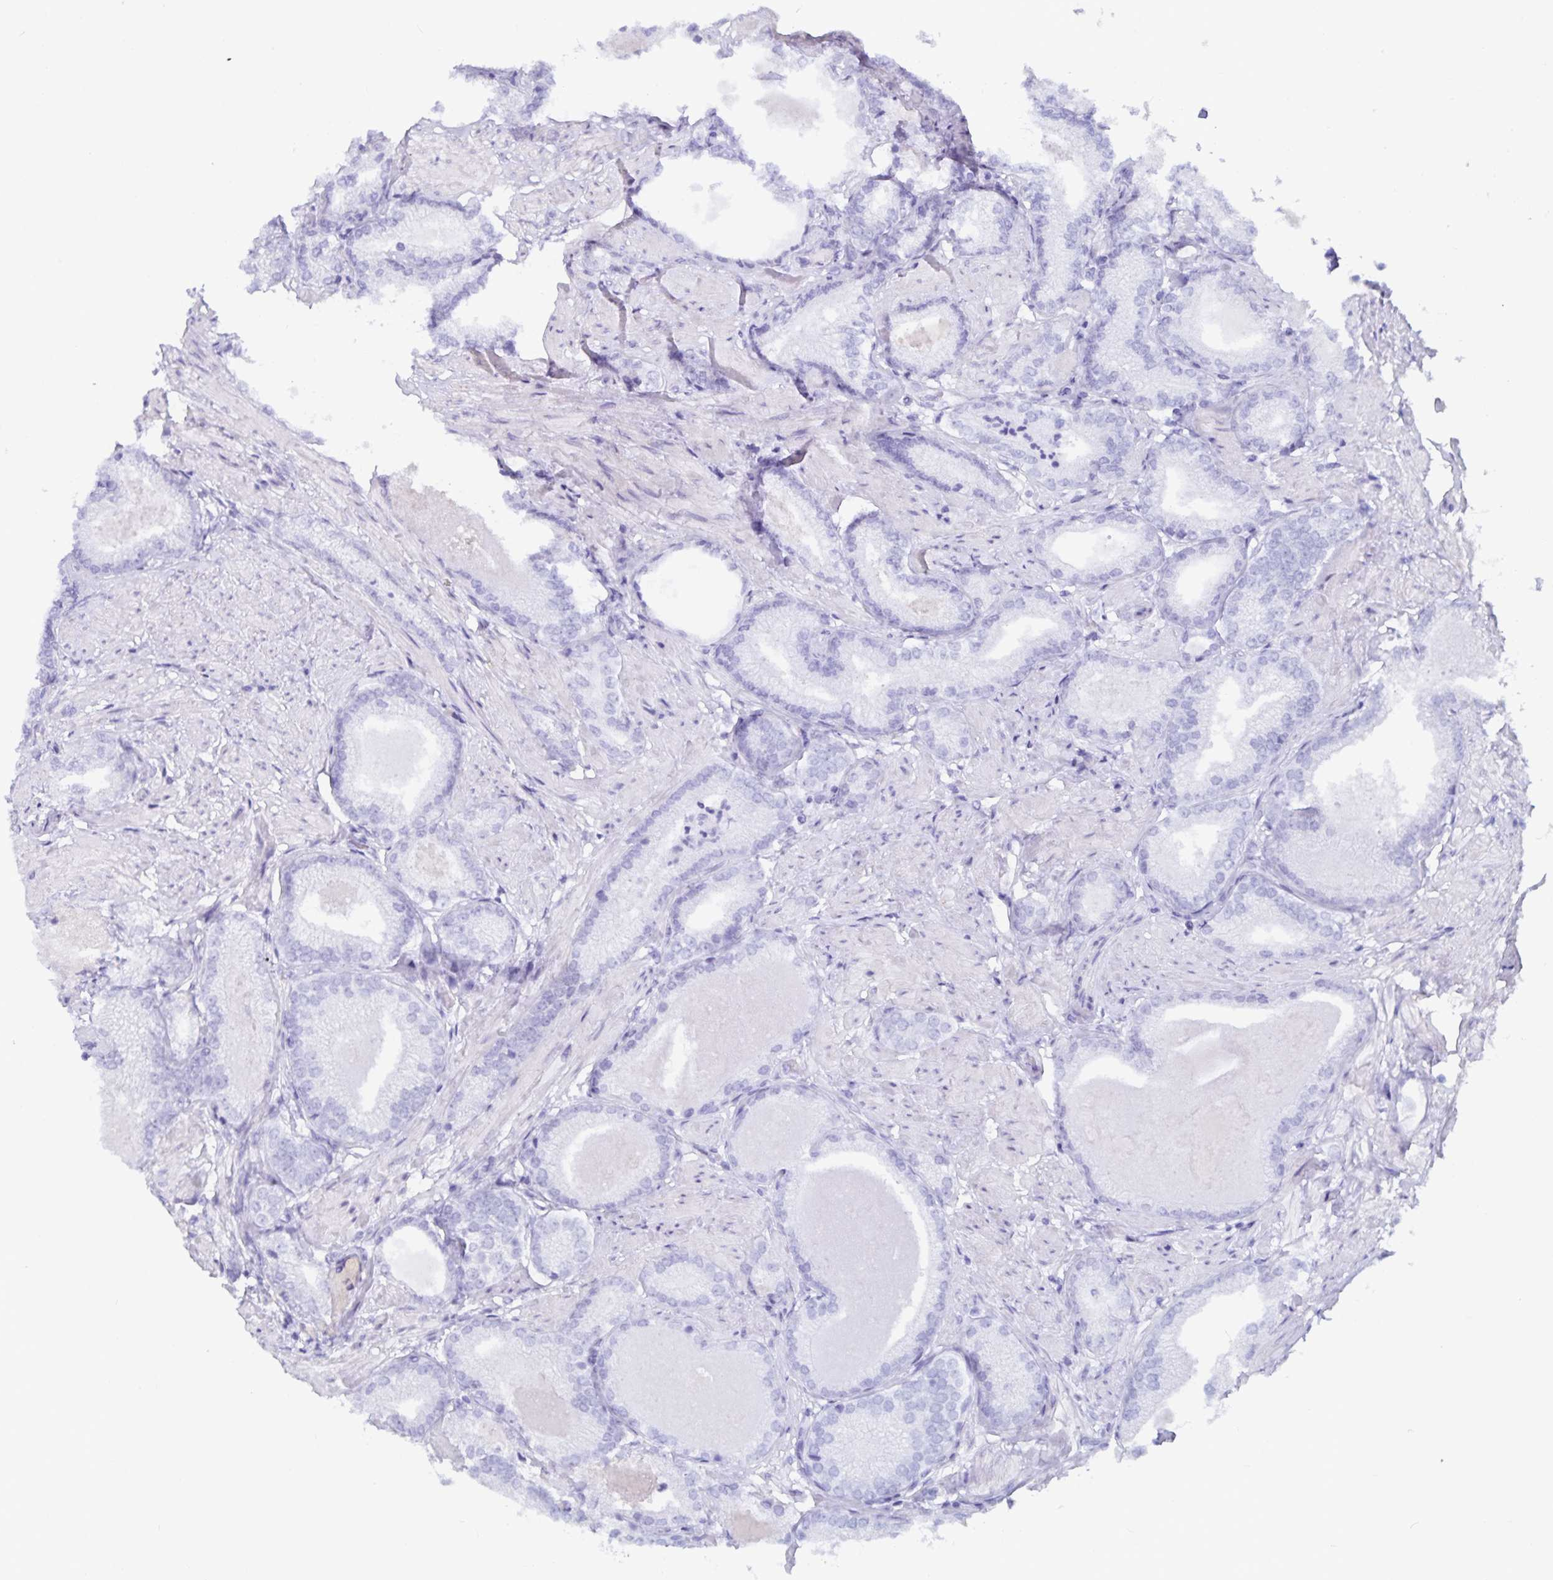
{"staining": {"intensity": "negative", "quantity": "none", "location": "none"}, "tissue": "prostate cancer", "cell_type": "Tumor cells", "image_type": "cancer", "snomed": [{"axis": "morphology", "description": "Adenocarcinoma, High grade"}, {"axis": "topography", "description": "Prostate and seminal vesicle, NOS"}], "caption": "Prostate cancer (high-grade adenocarcinoma) stained for a protein using immunohistochemistry displays no staining tumor cells.", "gene": "GPR137", "patient": {"sex": "male", "age": 61}}